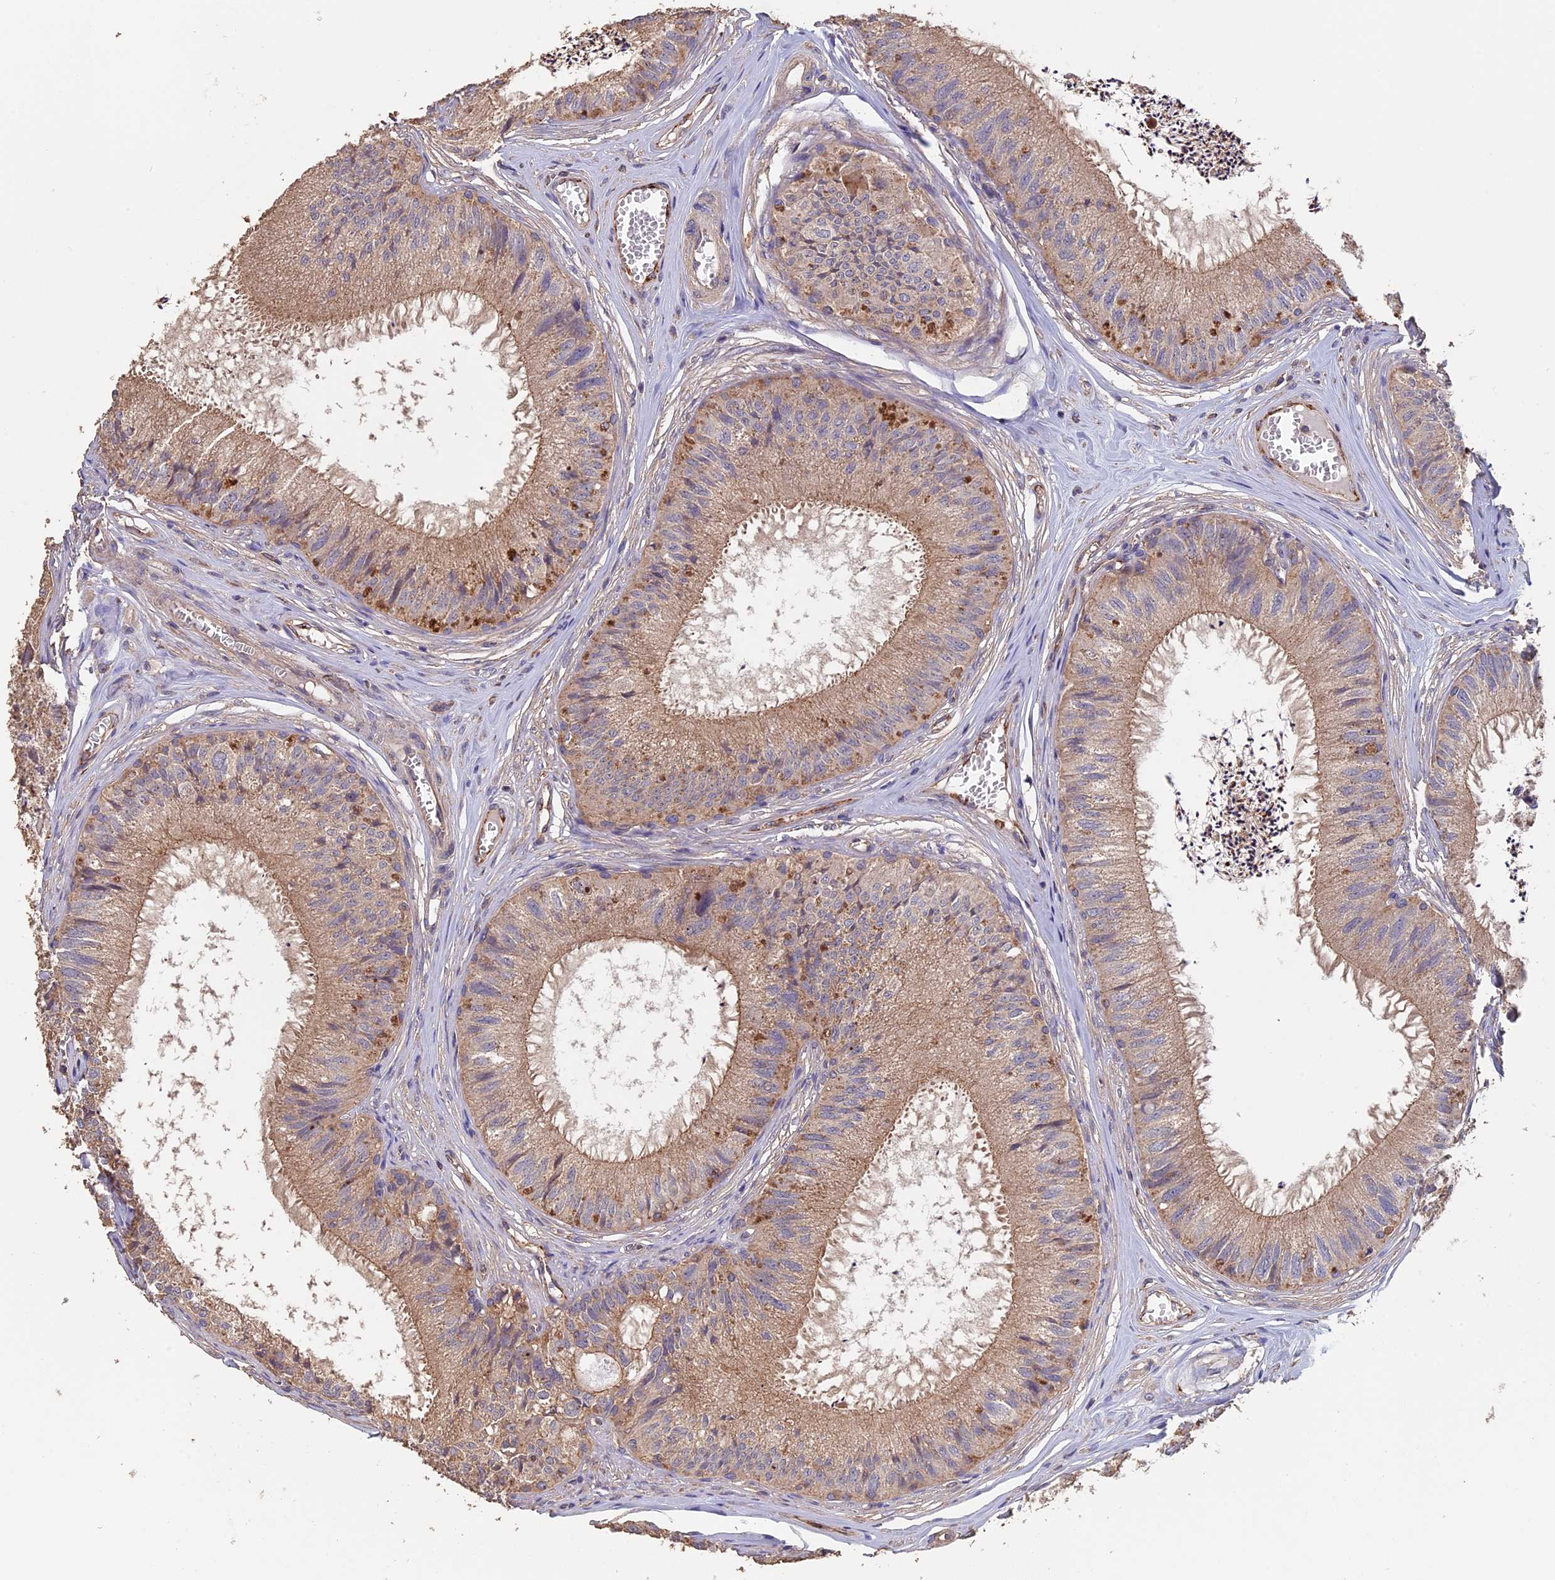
{"staining": {"intensity": "moderate", "quantity": ">75%", "location": "cytoplasmic/membranous"}, "tissue": "epididymis", "cell_type": "Glandular cells", "image_type": "normal", "snomed": [{"axis": "morphology", "description": "Normal tissue, NOS"}, {"axis": "topography", "description": "Epididymis"}], "caption": "Immunohistochemical staining of normal human epididymis demonstrates >75% levels of moderate cytoplasmic/membranous protein staining in about >75% of glandular cells.", "gene": "PIGQ", "patient": {"sex": "male", "age": 79}}